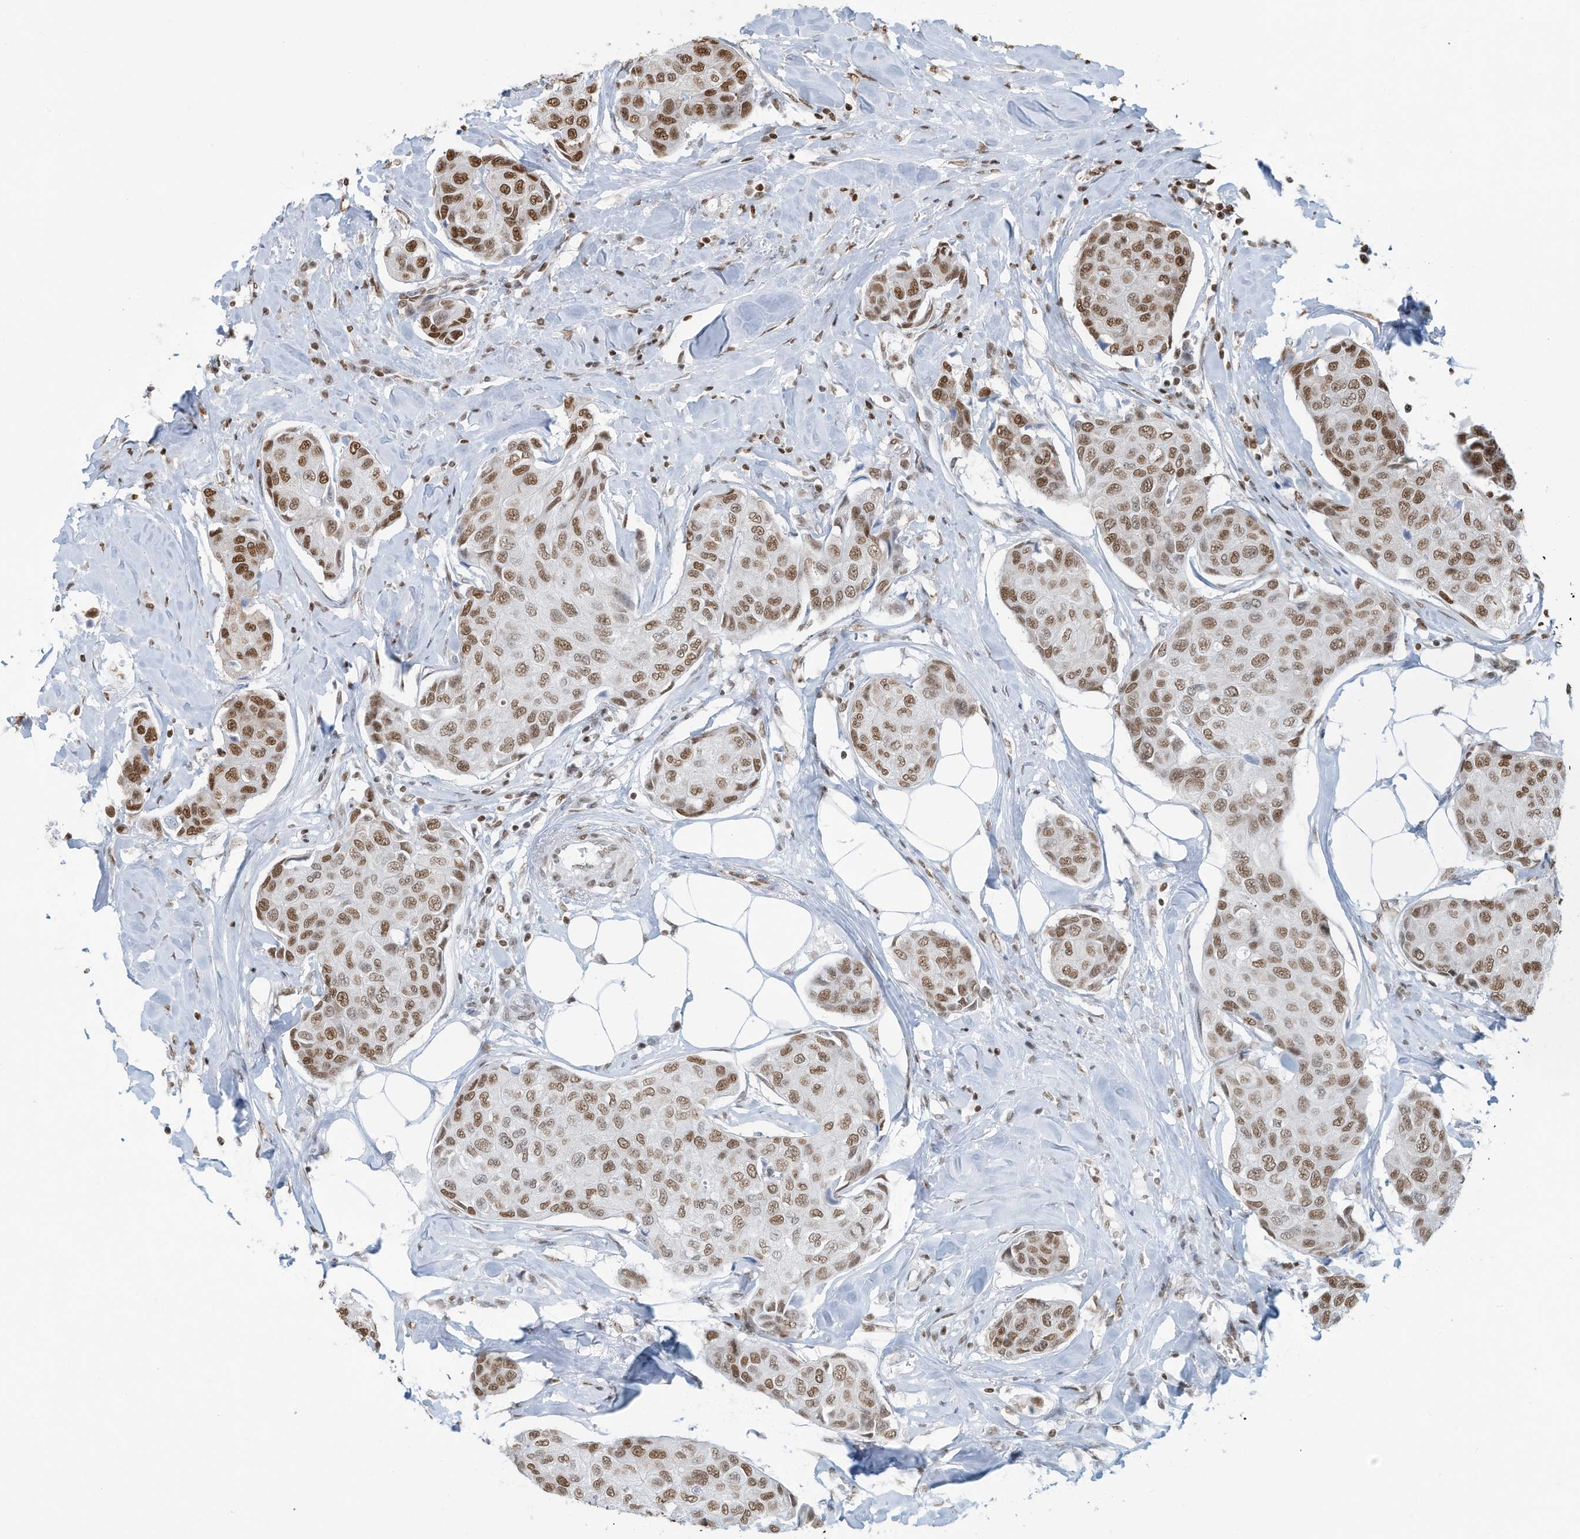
{"staining": {"intensity": "moderate", "quantity": ">75%", "location": "nuclear"}, "tissue": "breast cancer", "cell_type": "Tumor cells", "image_type": "cancer", "snomed": [{"axis": "morphology", "description": "Duct carcinoma"}, {"axis": "topography", "description": "Breast"}], "caption": "Moderate nuclear positivity for a protein is appreciated in about >75% of tumor cells of breast cancer using IHC.", "gene": "SARNP", "patient": {"sex": "female", "age": 80}}